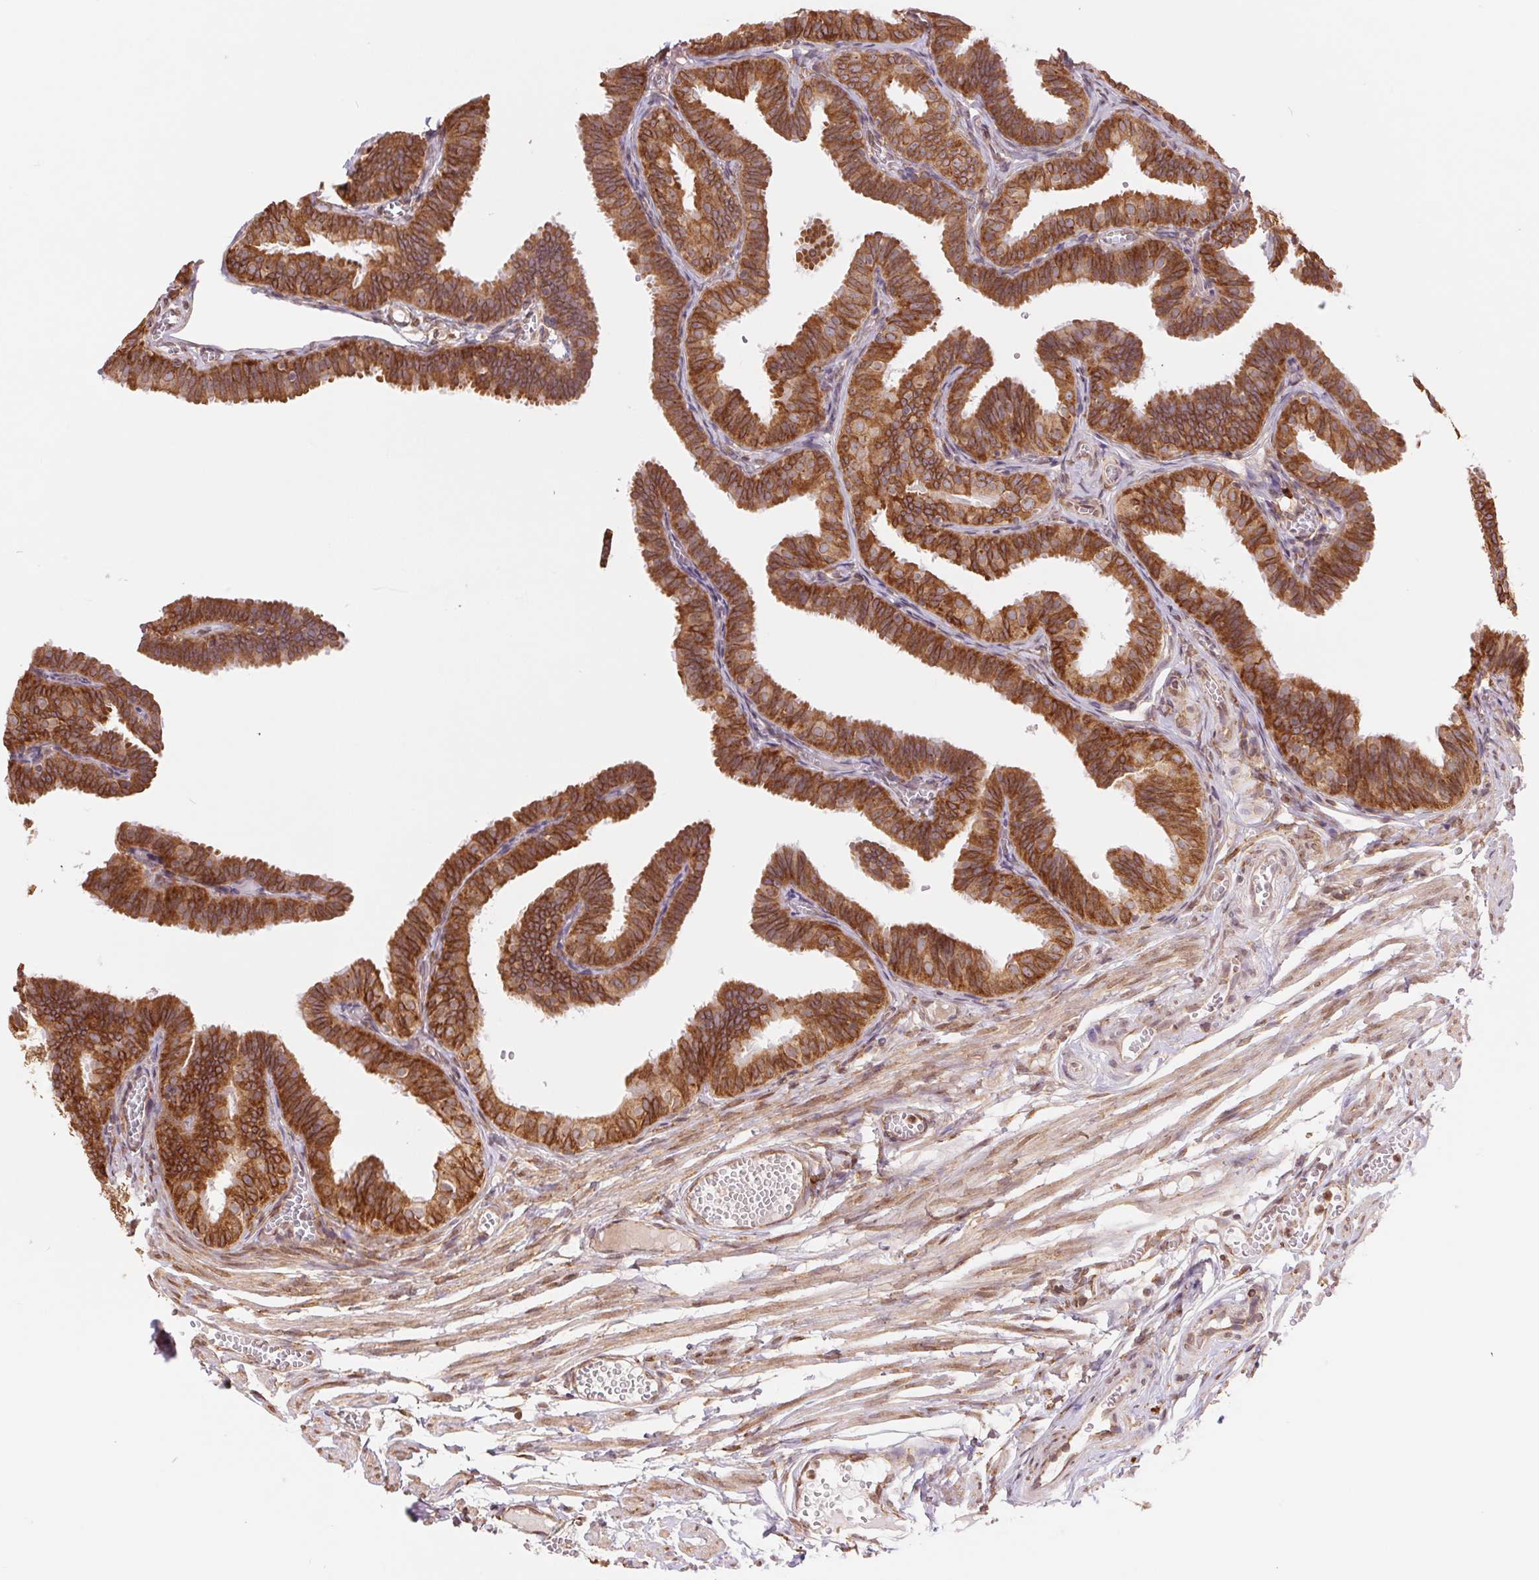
{"staining": {"intensity": "moderate", "quantity": ">75%", "location": "cytoplasmic/membranous"}, "tissue": "fallopian tube", "cell_type": "Glandular cells", "image_type": "normal", "snomed": [{"axis": "morphology", "description": "Normal tissue, NOS"}, {"axis": "topography", "description": "Fallopian tube"}], "caption": "Protein staining displays moderate cytoplasmic/membranous positivity in about >75% of glandular cells in unremarkable fallopian tube.", "gene": "RPN1", "patient": {"sex": "female", "age": 25}}